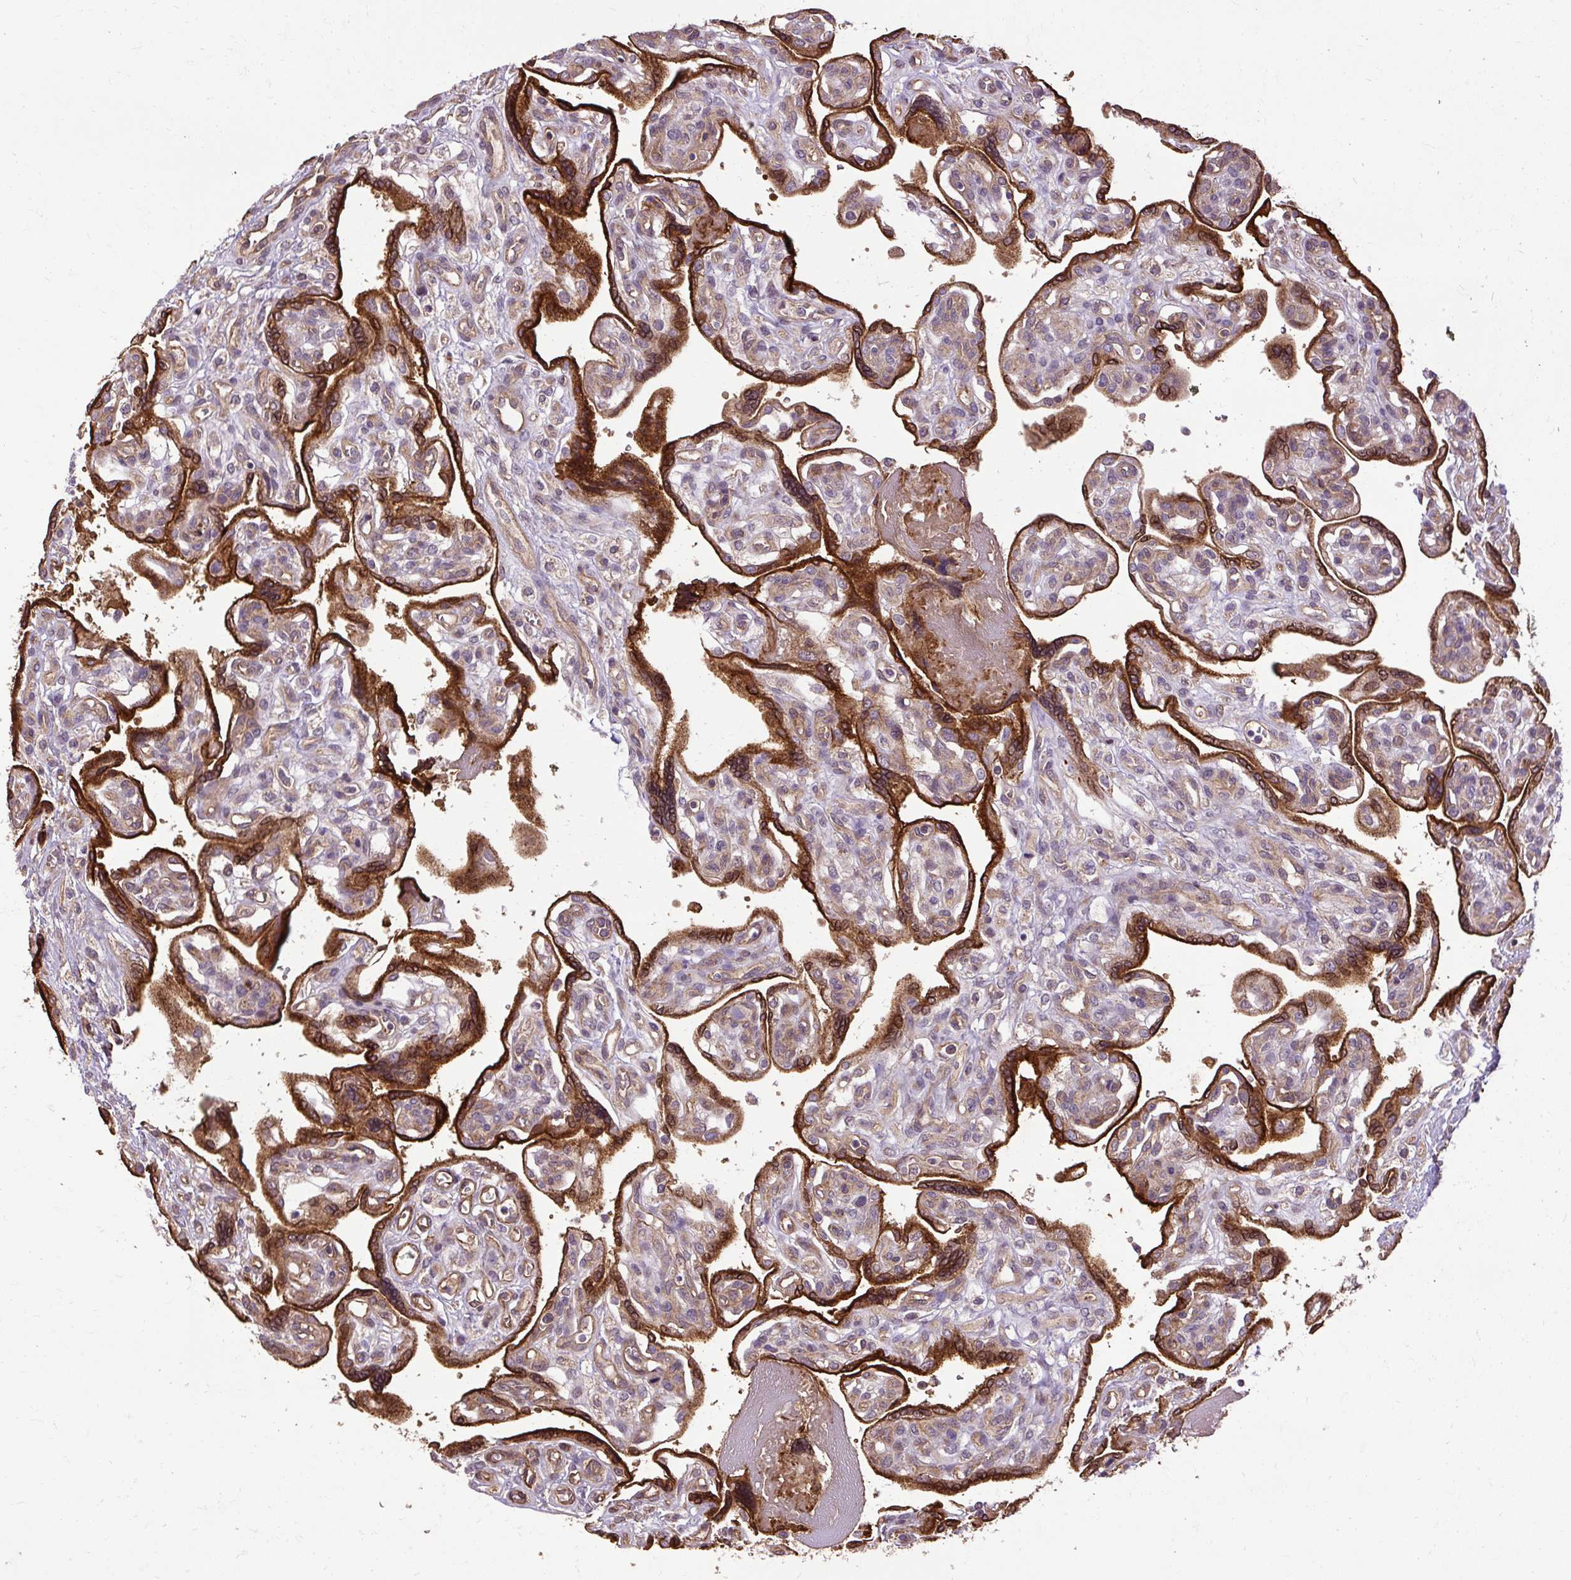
{"staining": {"intensity": "moderate", "quantity": ">75%", "location": "cytoplasmic/membranous"}, "tissue": "placenta", "cell_type": "Decidual cells", "image_type": "normal", "snomed": [{"axis": "morphology", "description": "Normal tissue, NOS"}, {"axis": "topography", "description": "Placenta"}], "caption": "Protein analysis of unremarkable placenta shows moderate cytoplasmic/membranous positivity in approximately >75% of decidual cells.", "gene": "FLRT1", "patient": {"sex": "female", "age": 39}}